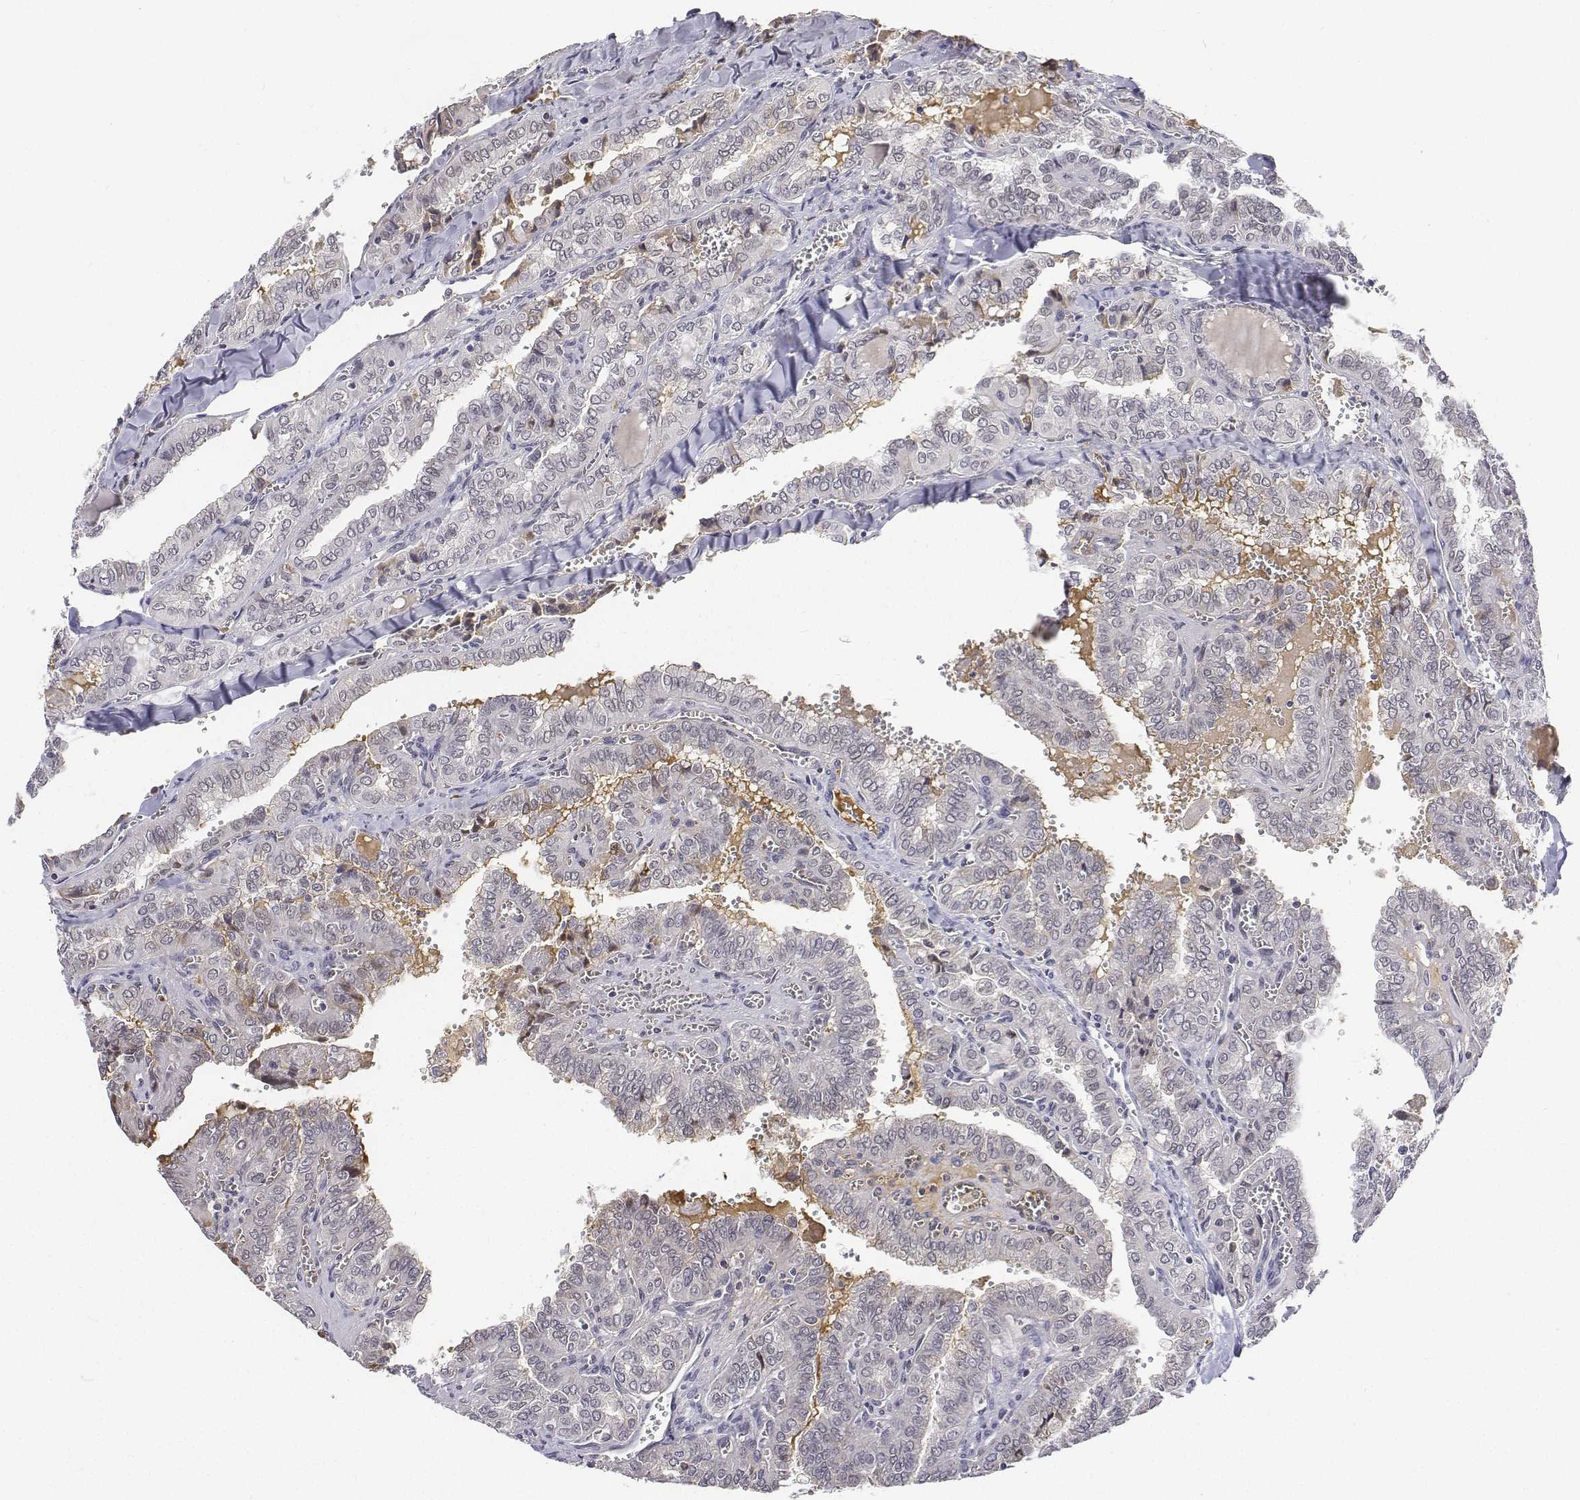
{"staining": {"intensity": "negative", "quantity": "none", "location": "none"}, "tissue": "thyroid cancer", "cell_type": "Tumor cells", "image_type": "cancer", "snomed": [{"axis": "morphology", "description": "Papillary adenocarcinoma, NOS"}, {"axis": "topography", "description": "Thyroid gland"}], "caption": "A histopathology image of human thyroid papillary adenocarcinoma is negative for staining in tumor cells. (DAB (3,3'-diaminobenzidine) immunohistochemistry, high magnification).", "gene": "ATRX", "patient": {"sex": "female", "age": 41}}